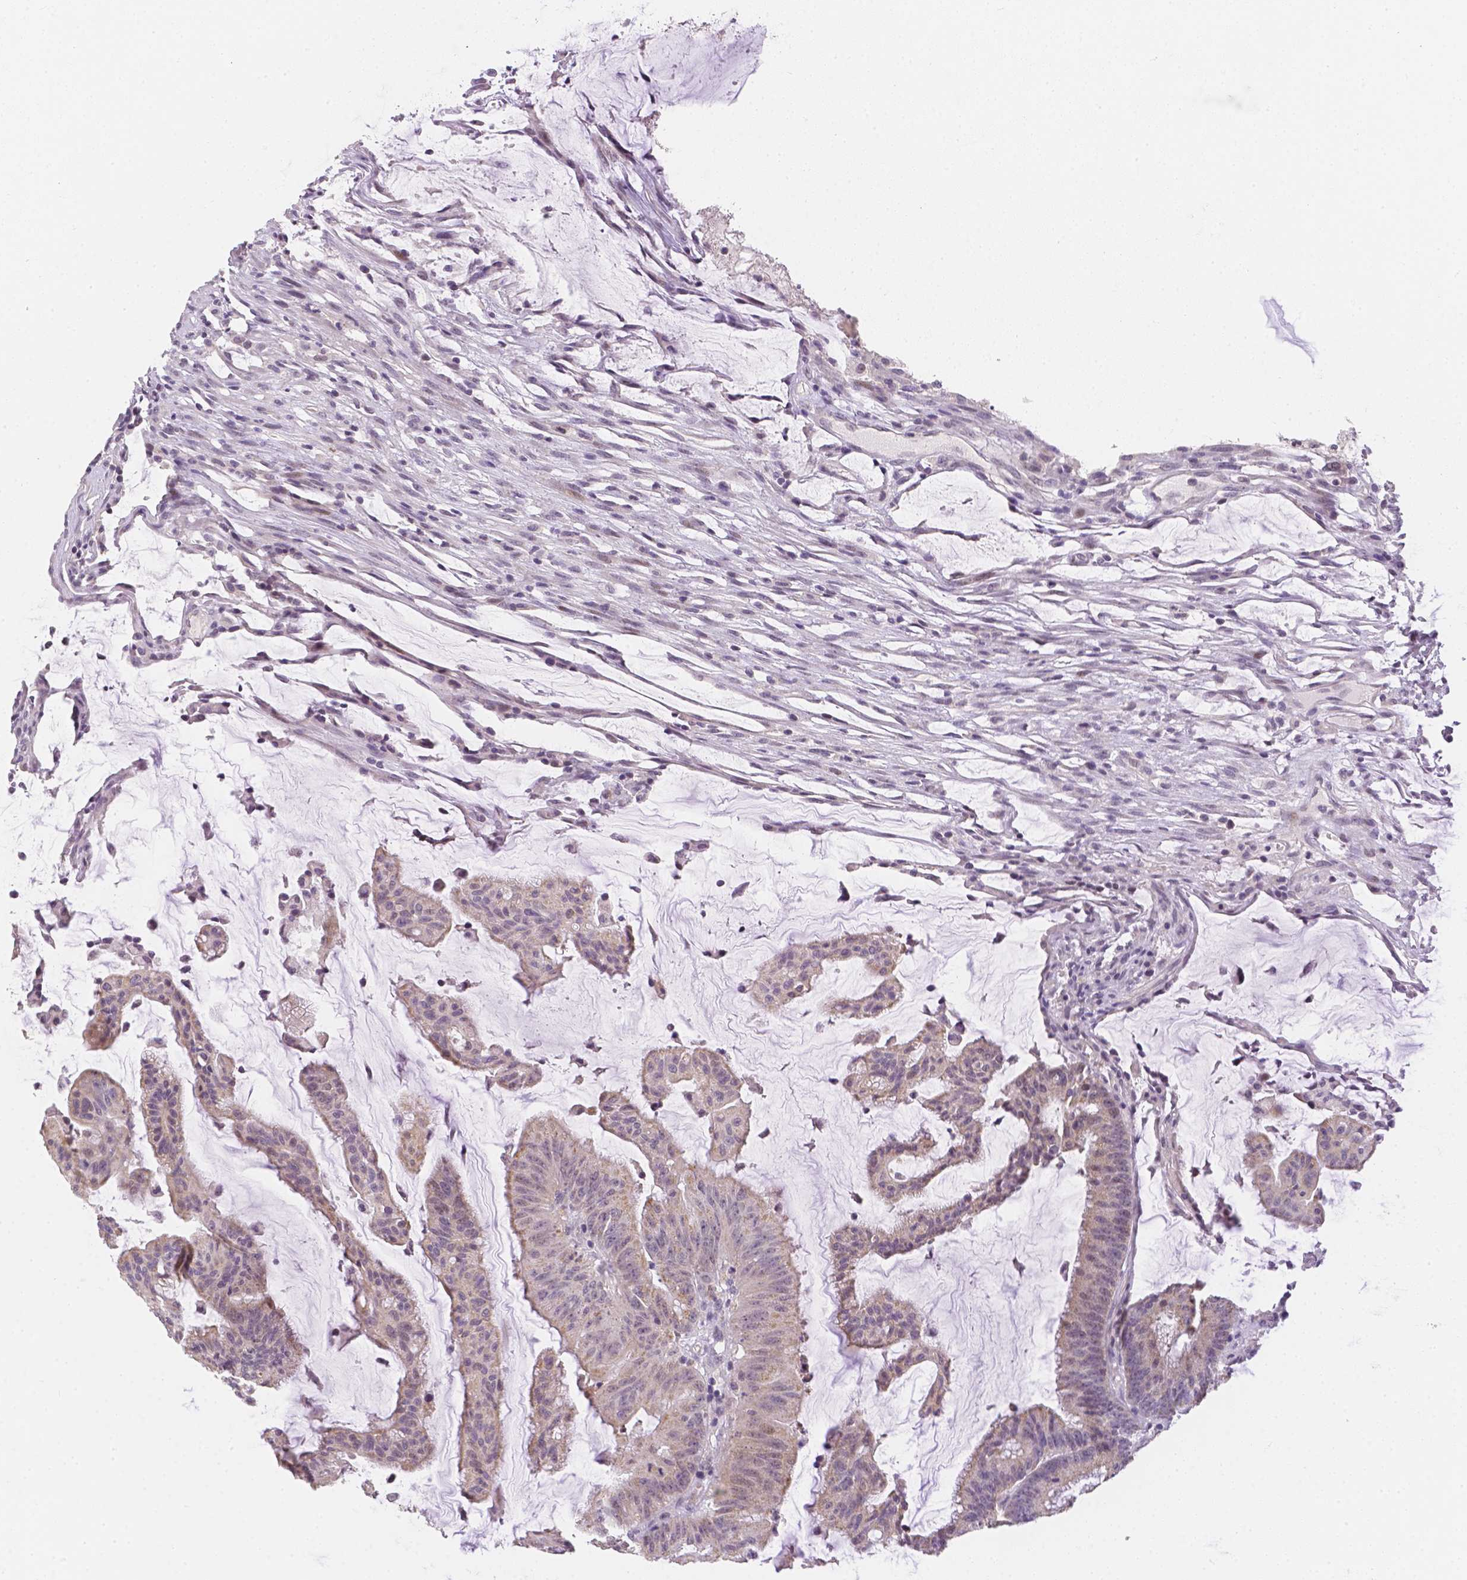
{"staining": {"intensity": "weak", "quantity": "<25%", "location": "cytoplasmic/membranous,nuclear"}, "tissue": "colorectal cancer", "cell_type": "Tumor cells", "image_type": "cancer", "snomed": [{"axis": "morphology", "description": "Adenocarcinoma, NOS"}, {"axis": "topography", "description": "Colon"}], "caption": "Immunohistochemistry of human colorectal cancer displays no positivity in tumor cells.", "gene": "ZNF280B", "patient": {"sex": "female", "age": 78}}